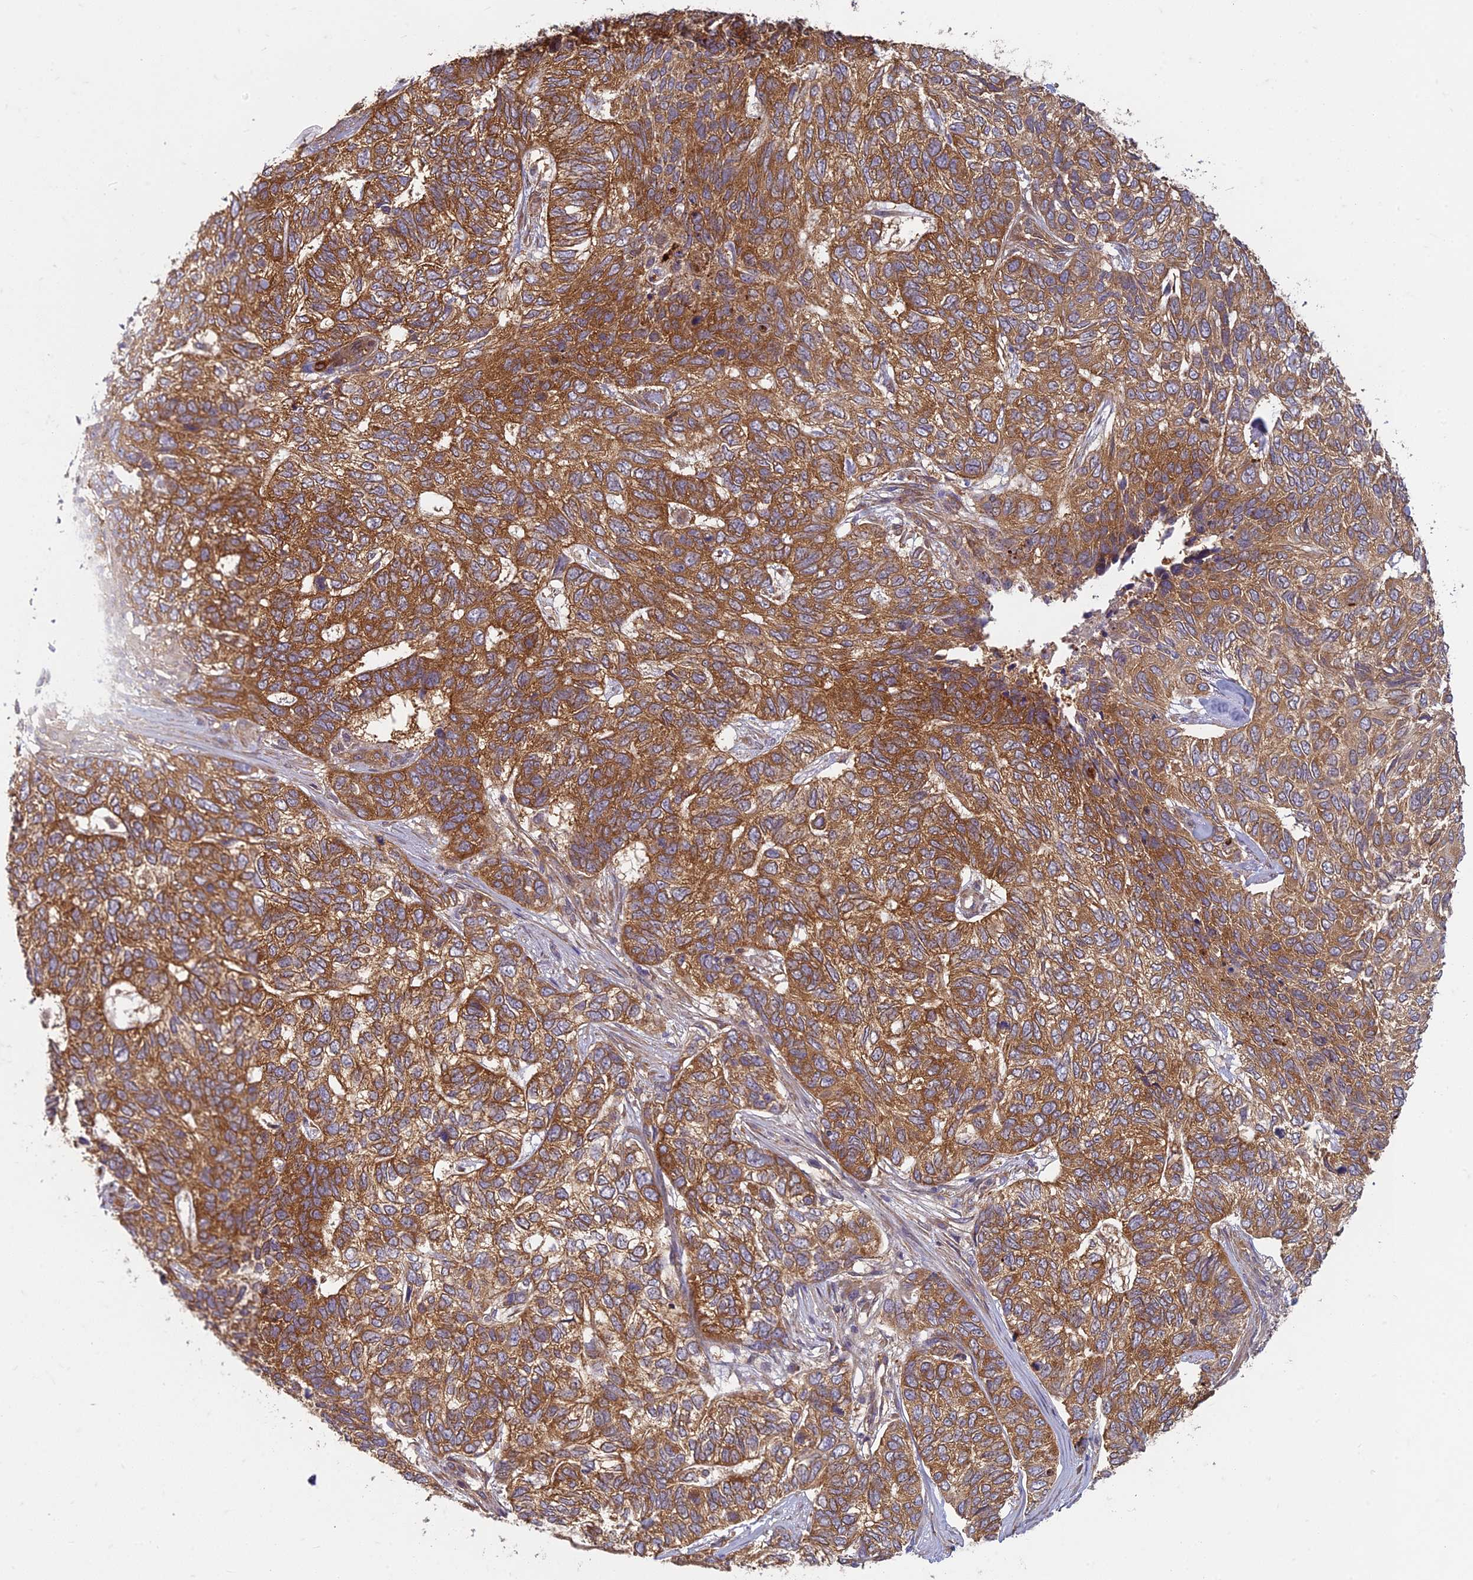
{"staining": {"intensity": "moderate", "quantity": "25%-75%", "location": "cytoplasmic/membranous"}, "tissue": "skin cancer", "cell_type": "Tumor cells", "image_type": "cancer", "snomed": [{"axis": "morphology", "description": "Basal cell carcinoma"}, {"axis": "topography", "description": "Skin"}], "caption": "IHC micrograph of skin cancer stained for a protein (brown), which shows medium levels of moderate cytoplasmic/membranous expression in approximately 25%-75% of tumor cells.", "gene": "TCF25", "patient": {"sex": "female", "age": 65}}